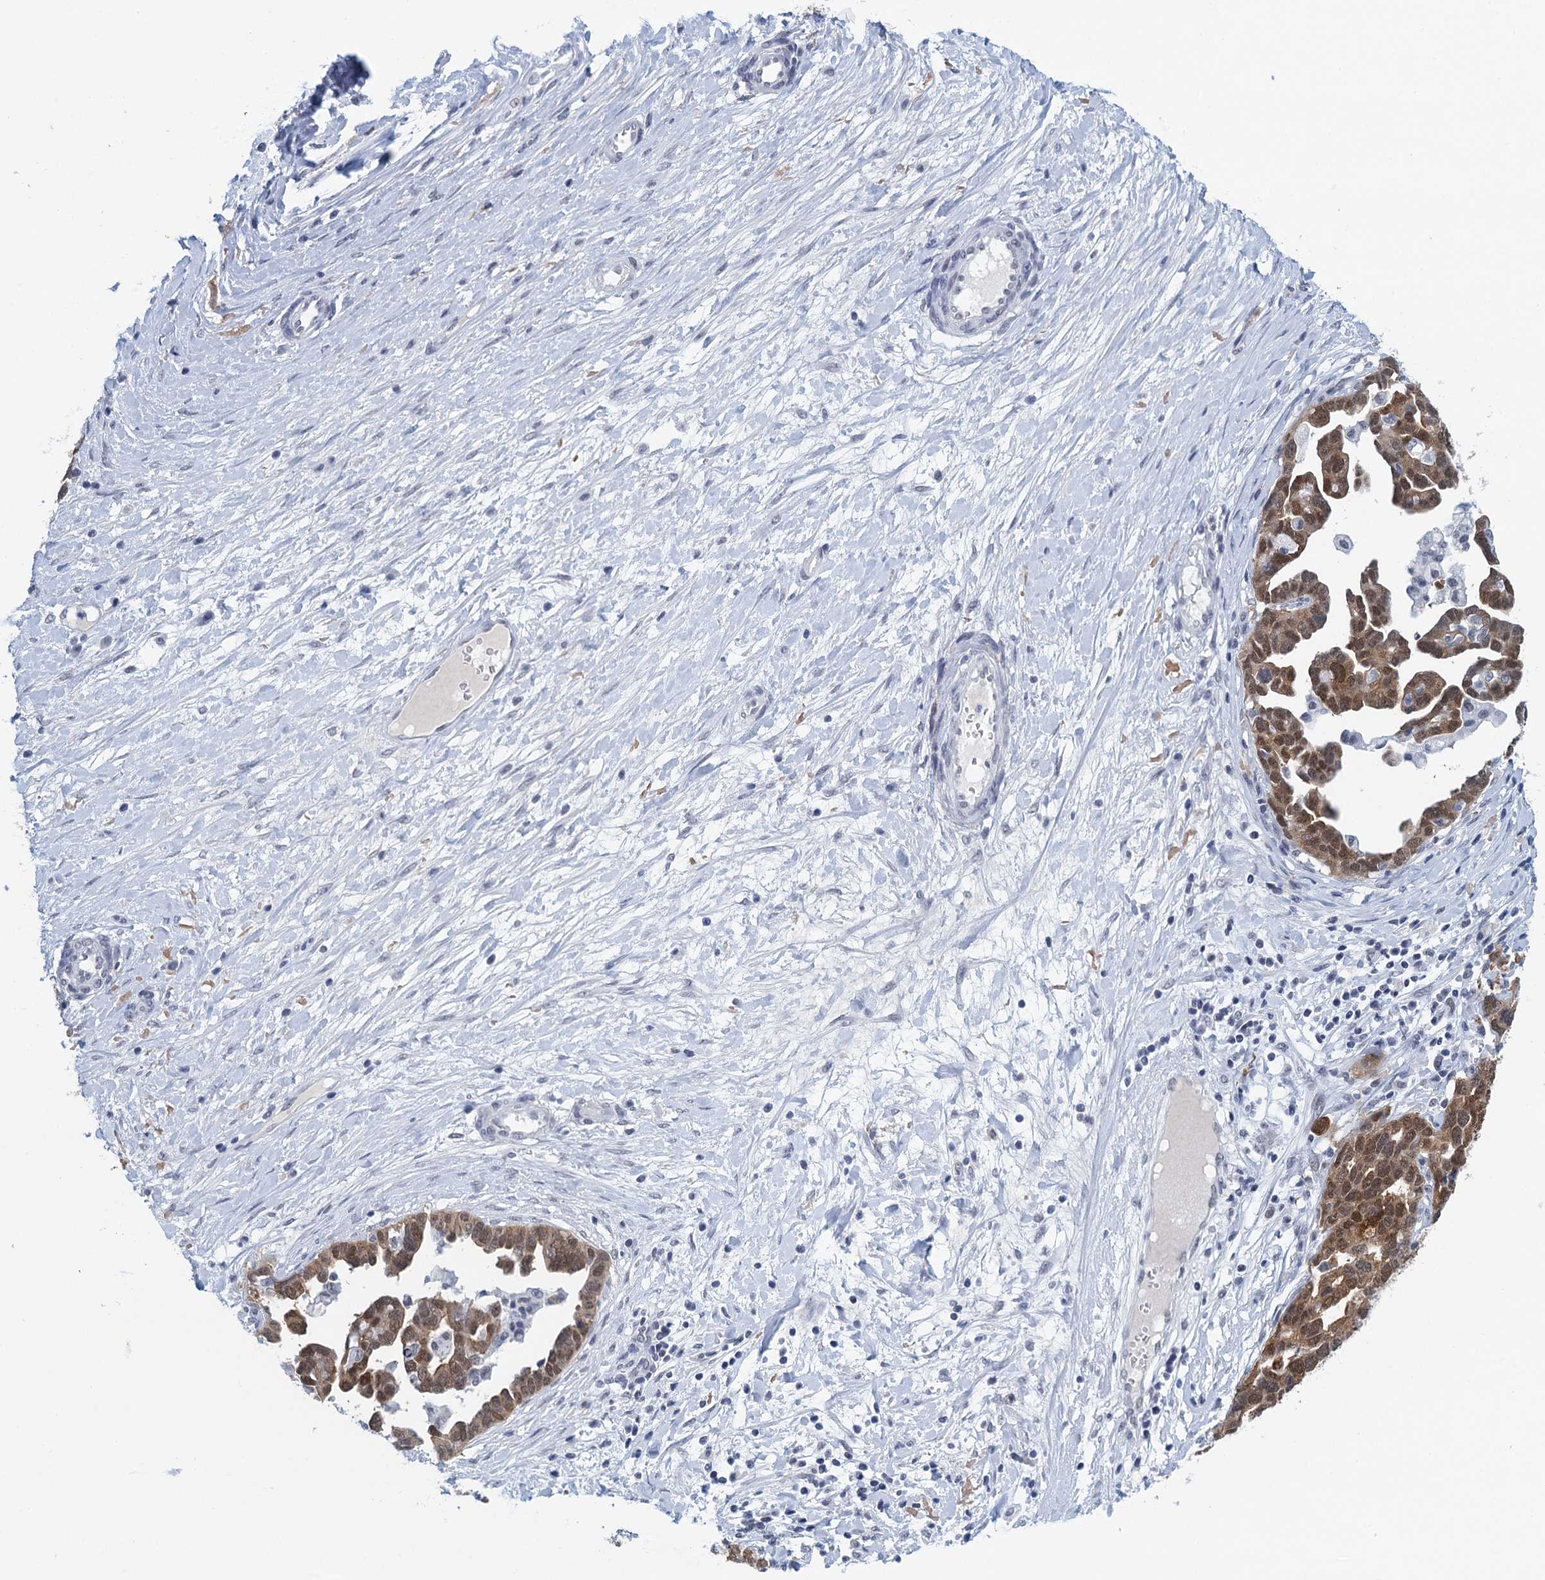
{"staining": {"intensity": "moderate", "quantity": ">75%", "location": "cytoplasmic/membranous,nuclear"}, "tissue": "ovarian cancer", "cell_type": "Tumor cells", "image_type": "cancer", "snomed": [{"axis": "morphology", "description": "Cystadenocarcinoma, serous, NOS"}, {"axis": "topography", "description": "Ovary"}], "caption": "This image exhibits serous cystadenocarcinoma (ovarian) stained with IHC to label a protein in brown. The cytoplasmic/membranous and nuclear of tumor cells show moderate positivity for the protein. Nuclei are counter-stained blue.", "gene": "EPS8L1", "patient": {"sex": "female", "age": 54}}